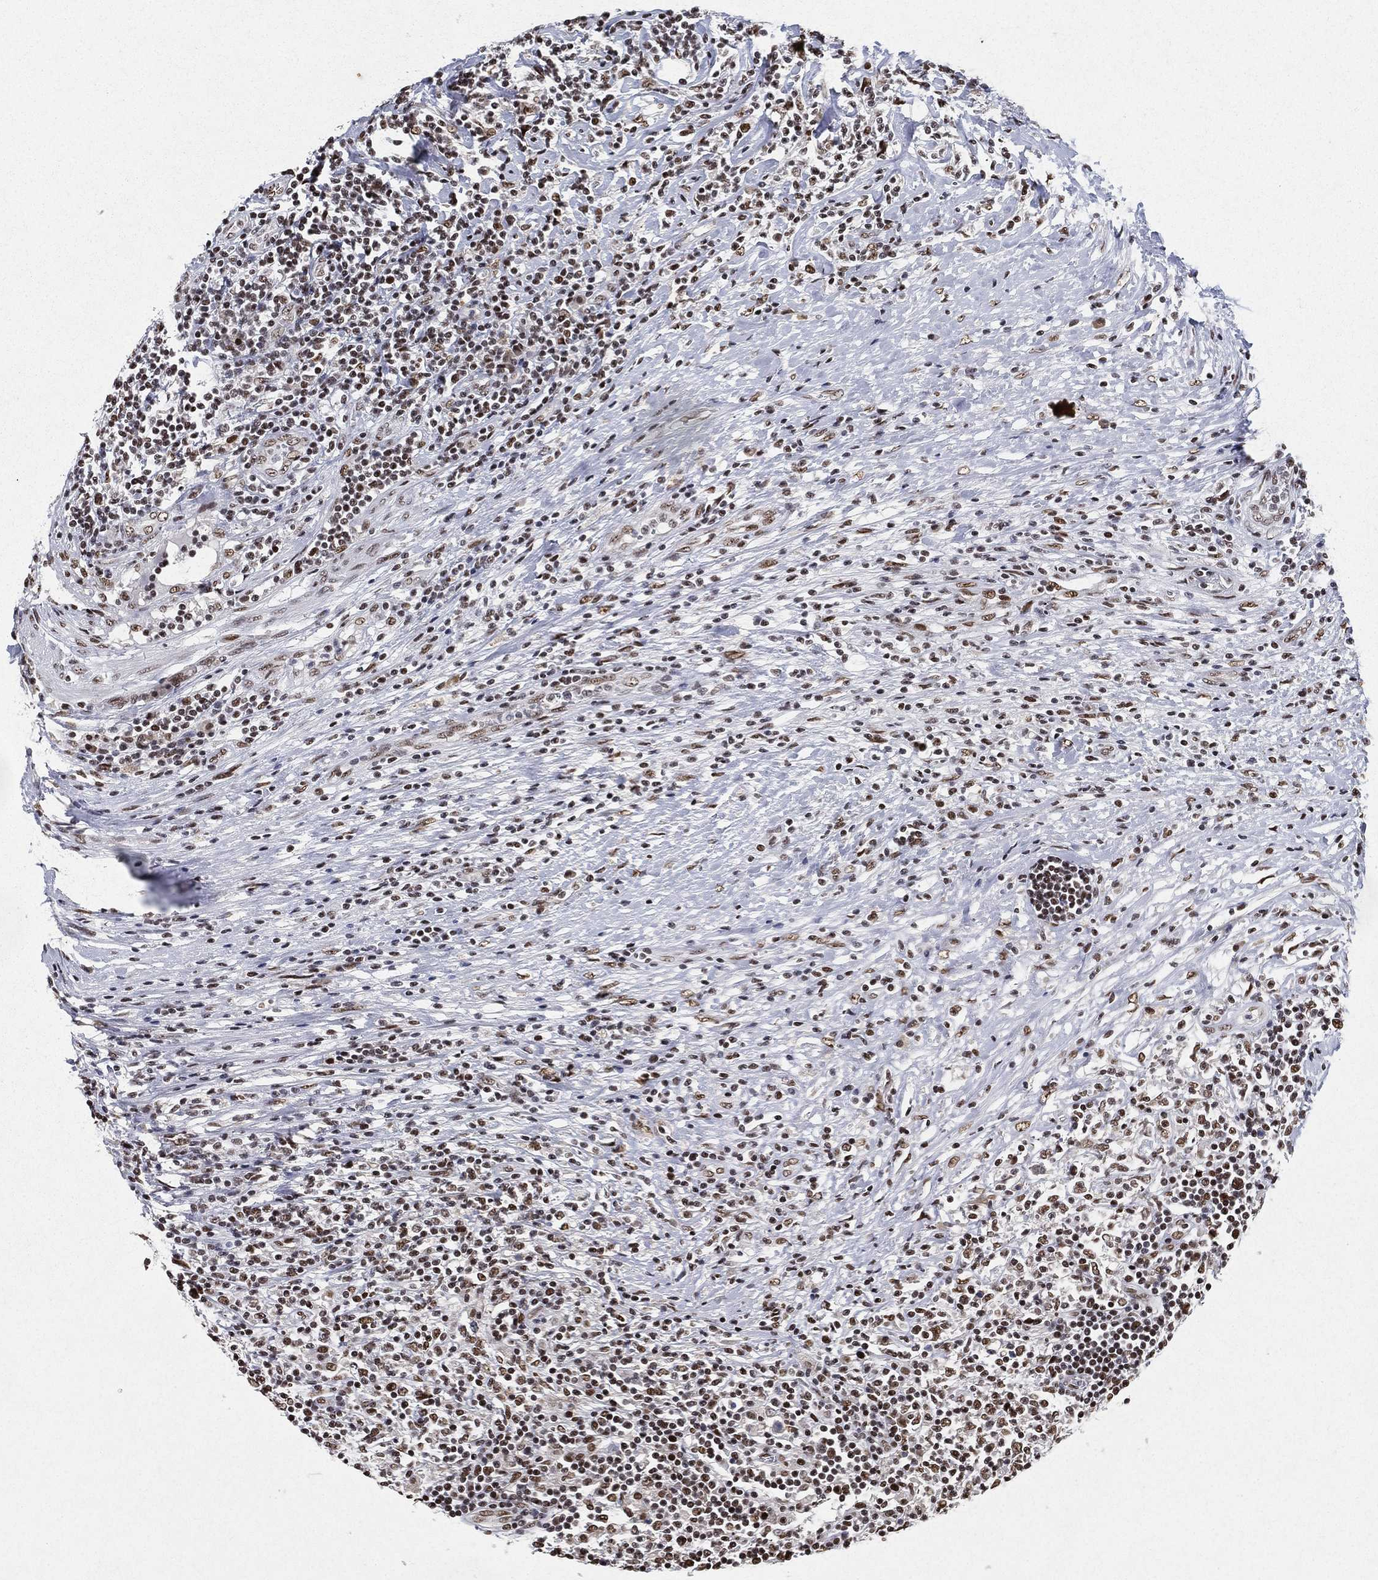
{"staining": {"intensity": "moderate", "quantity": ">75%", "location": "nuclear"}, "tissue": "lymphoma", "cell_type": "Tumor cells", "image_type": "cancer", "snomed": [{"axis": "morphology", "description": "Malignant lymphoma, non-Hodgkin's type, High grade"}, {"axis": "topography", "description": "Lymph node"}], "caption": "Human malignant lymphoma, non-Hodgkin's type (high-grade) stained with a brown dye shows moderate nuclear positive expression in about >75% of tumor cells.", "gene": "DDX27", "patient": {"sex": "female", "age": 84}}